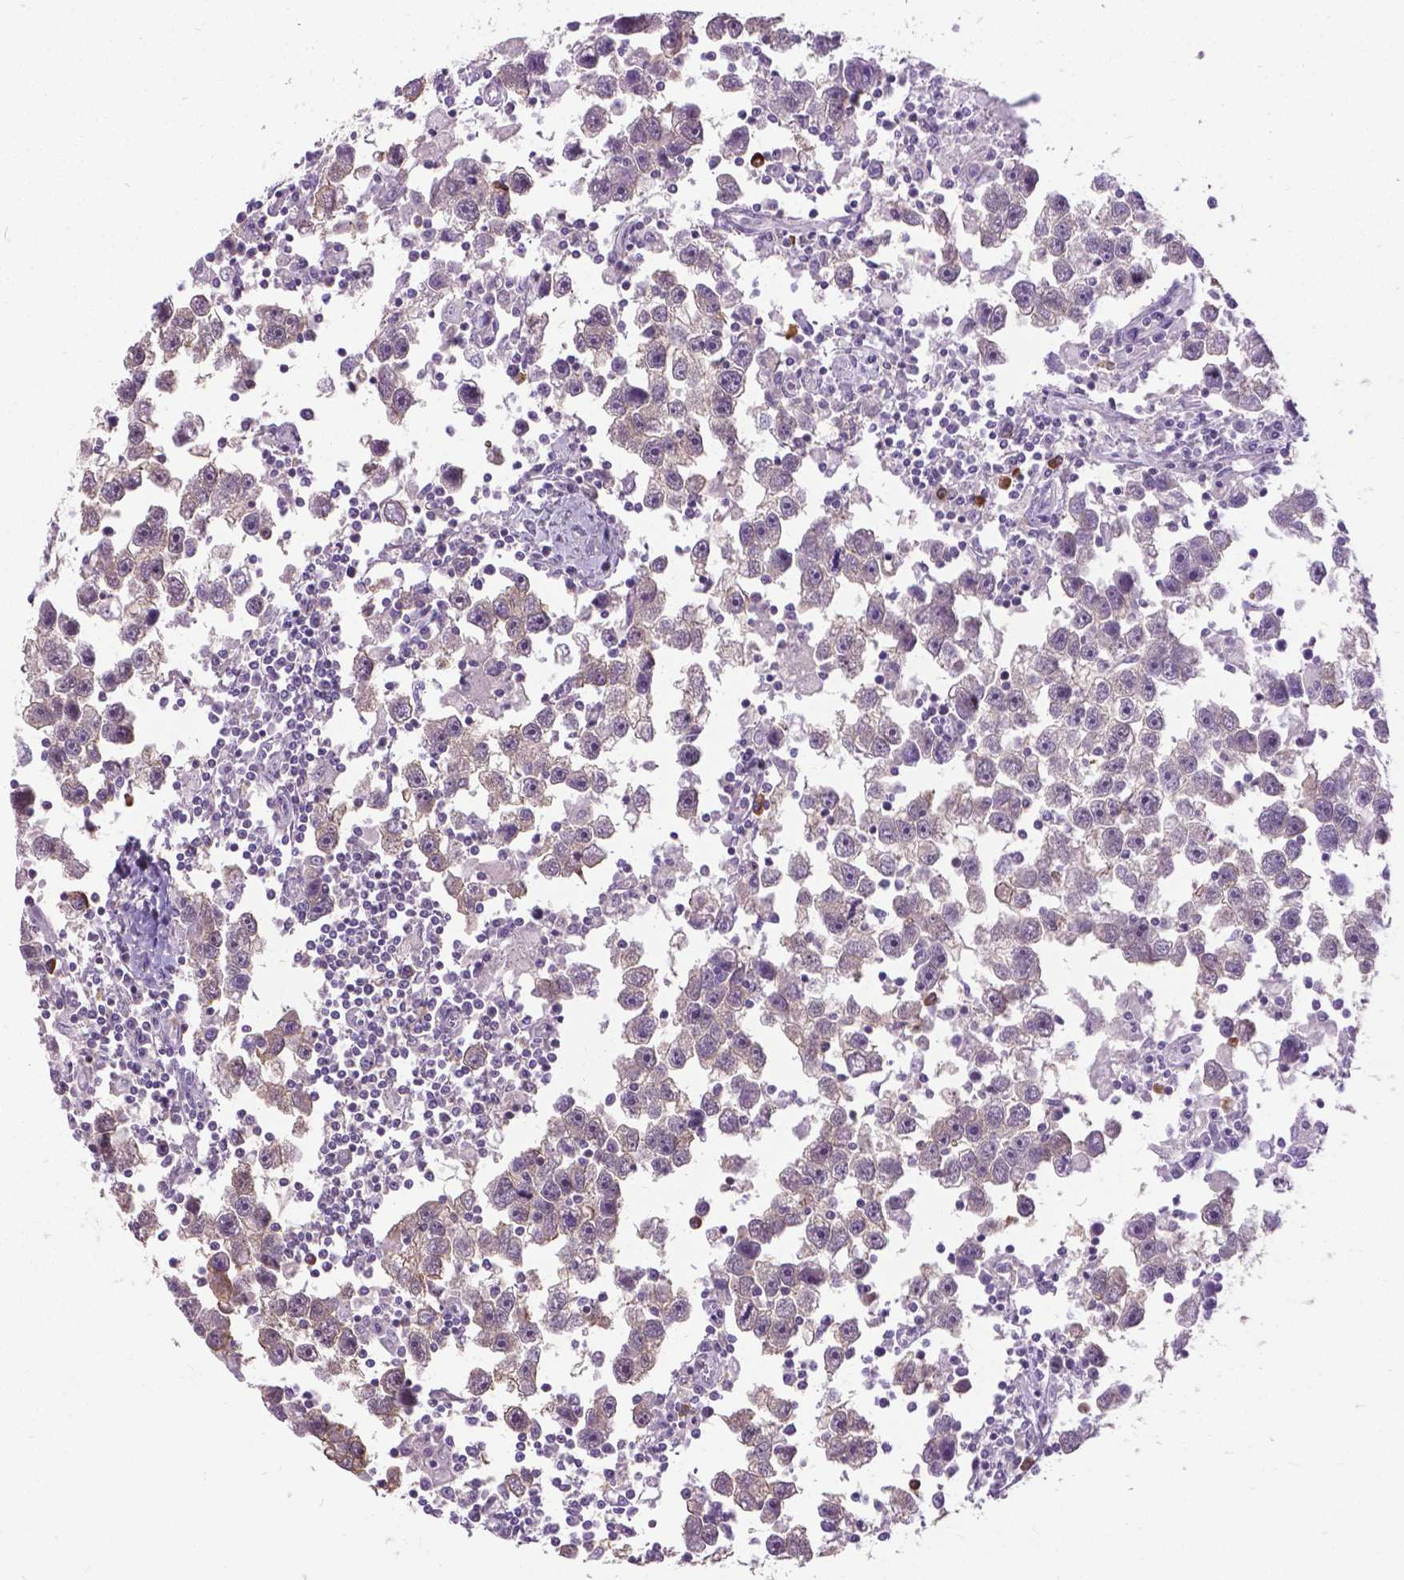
{"staining": {"intensity": "negative", "quantity": "none", "location": "none"}, "tissue": "testis cancer", "cell_type": "Tumor cells", "image_type": "cancer", "snomed": [{"axis": "morphology", "description": "Seminoma, NOS"}, {"axis": "topography", "description": "Testis"}], "caption": "The micrograph displays no staining of tumor cells in testis seminoma.", "gene": "JAK3", "patient": {"sex": "male", "age": 30}}